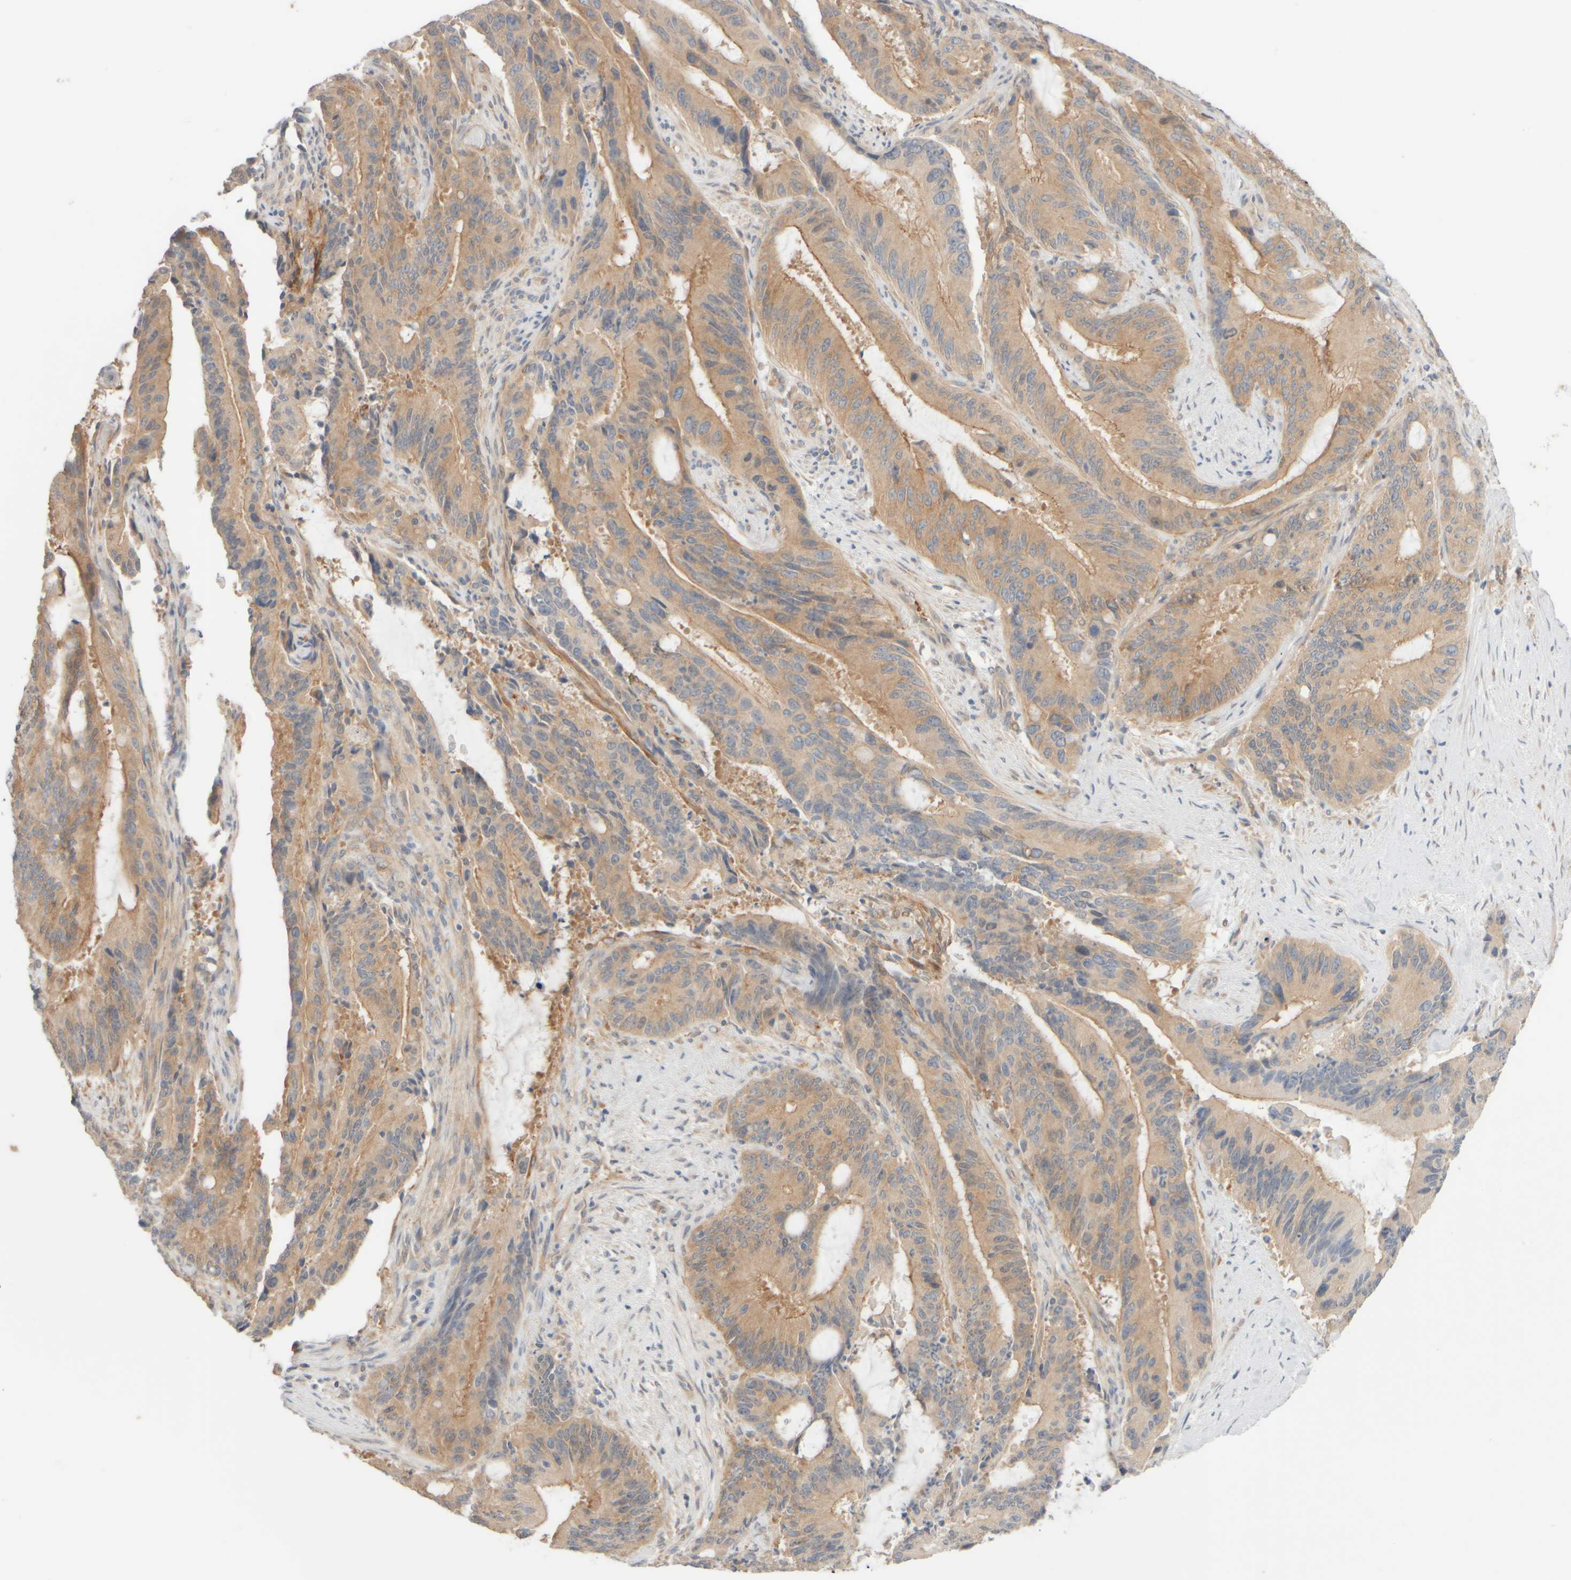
{"staining": {"intensity": "moderate", "quantity": ">75%", "location": "cytoplasmic/membranous"}, "tissue": "liver cancer", "cell_type": "Tumor cells", "image_type": "cancer", "snomed": [{"axis": "morphology", "description": "Normal tissue, NOS"}, {"axis": "morphology", "description": "Cholangiocarcinoma"}, {"axis": "topography", "description": "Liver"}, {"axis": "topography", "description": "Peripheral nerve tissue"}], "caption": "Protein expression analysis of human liver cancer reveals moderate cytoplasmic/membranous positivity in approximately >75% of tumor cells. The staining was performed using DAB (3,3'-diaminobenzidine) to visualize the protein expression in brown, while the nuclei were stained in blue with hematoxylin (Magnification: 20x).", "gene": "GOPC", "patient": {"sex": "female", "age": 73}}